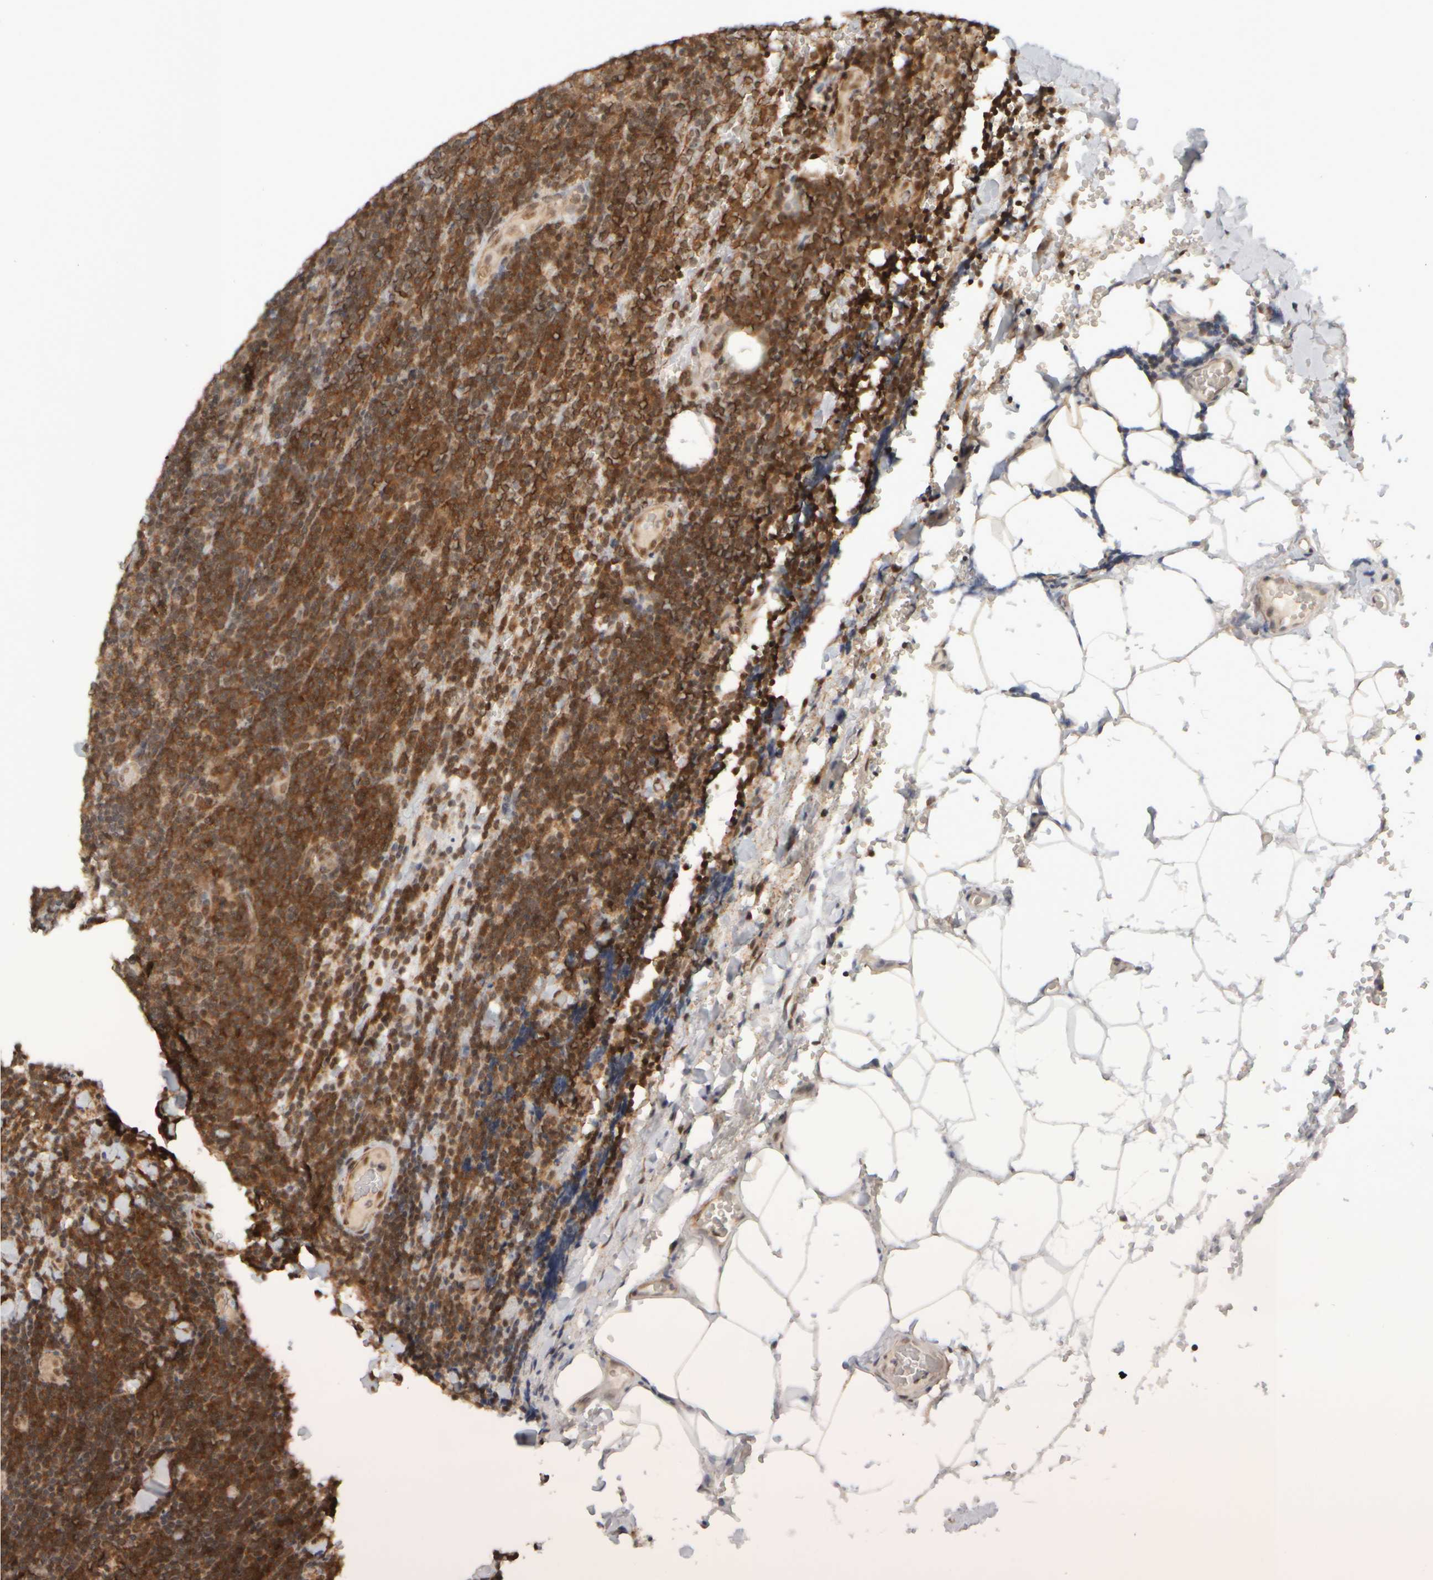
{"staining": {"intensity": "moderate", "quantity": ">75%", "location": "cytoplasmic/membranous"}, "tissue": "lymphoma", "cell_type": "Tumor cells", "image_type": "cancer", "snomed": [{"axis": "morphology", "description": "Malignant lymphoma, non-Hodgkin's type, Low grade"}, {"axis": "topography", "description": "Lymph node"}], "caption": "Moderate cytoplasmic/membranous protein staining is appreciated in about >75% of tumor cells in low-grade malignant lymphoma, non-Hodgkin's type.", "gene": "SYNRG", "patient": {"sex": "male", "age": 66}}